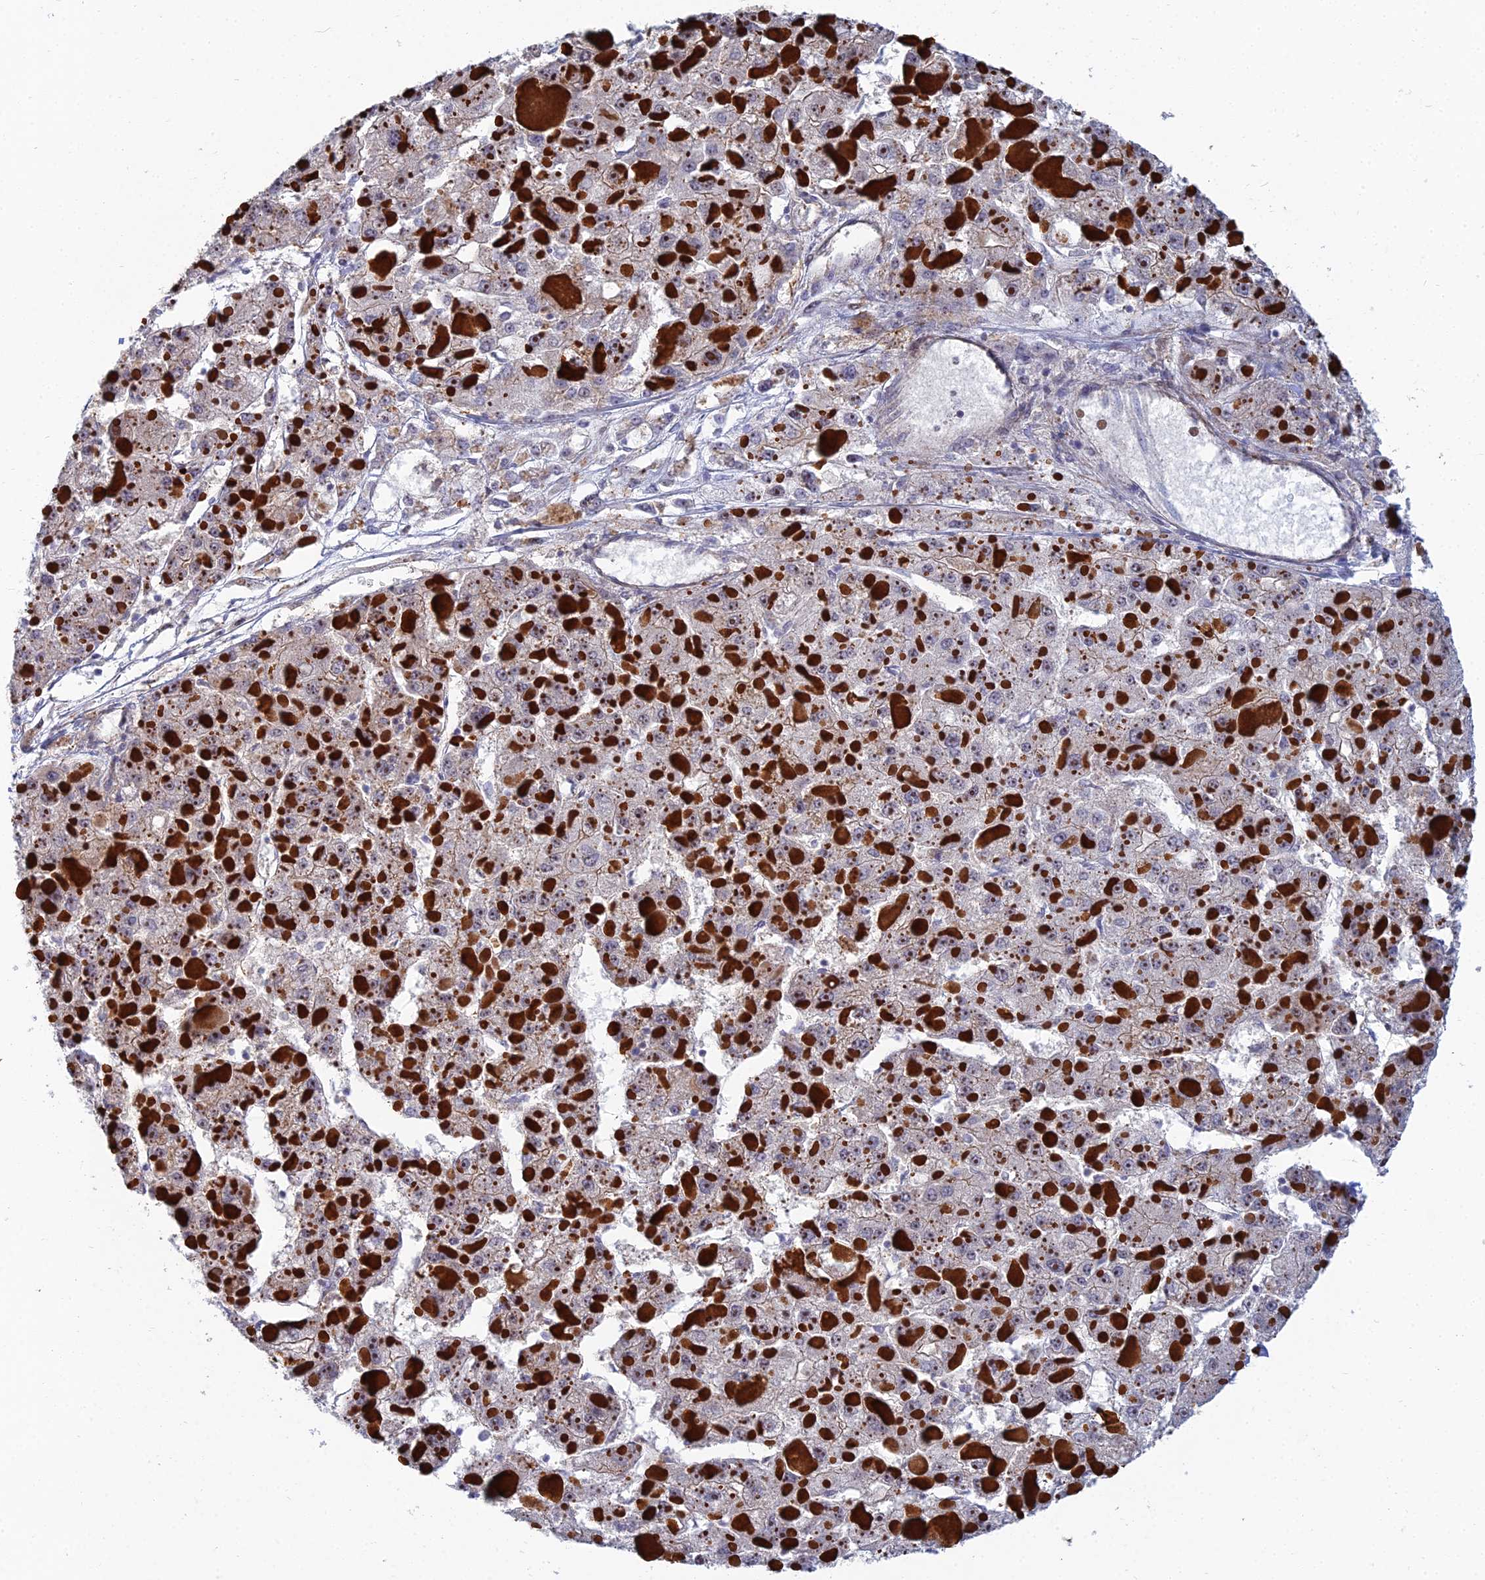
{"staining": {"intensity": "negative", "quantity": "none", "location": "none"}, "tissue": "liver cancer", "cell_type": "Tumor cells", "image_type": "cancer", "snomed": [{"axis": "morphology", "description": "Carcinoma, Hepatocellular, NOS"}, {"axis": "topography", "description": "Liver"}], "caption": "This is a micrograph of IHC staining of liver cancer, which shows no staining in tumor cells.", "gene": "TRIM43B", "patient": {"sex": "female", "age": 73}}